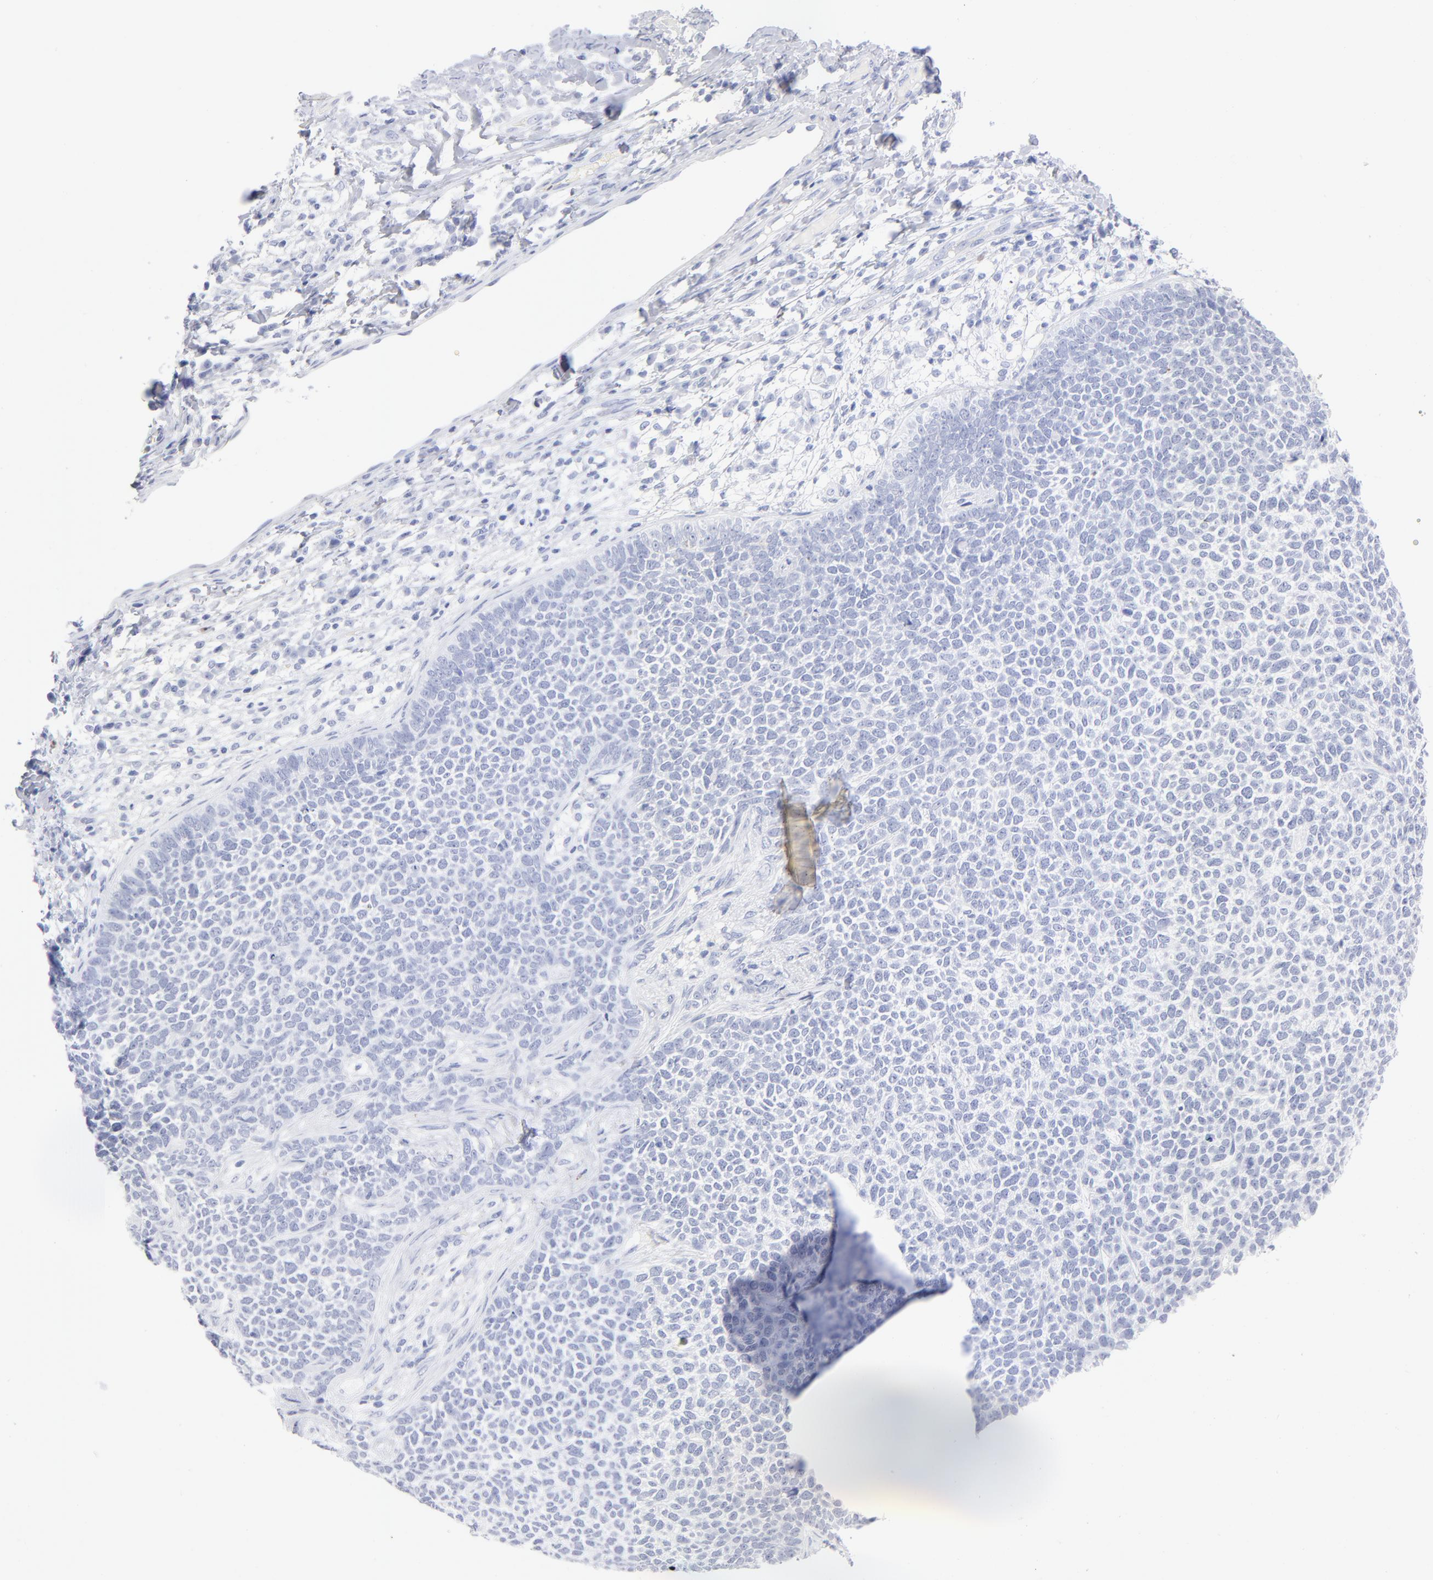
{"staining": {"intensity": "negative", "quantity": "none", "location": "none"}, "tissue": "skin cancer", "cell_type": "Tumor cells", "image_type": "cancer", "snomed": [{"axis": "morphology", "description": "Basal cell carcinoma"}, {"axis": "topography", "description": "Skin"}], "caption": "A micrograph of skin cancer (basal cell carcinoma) stained for a protein demonstrates no brown staining in tumor cells.", "gene": "ARG1", "patient": {"sex": "female", "age": 84}}